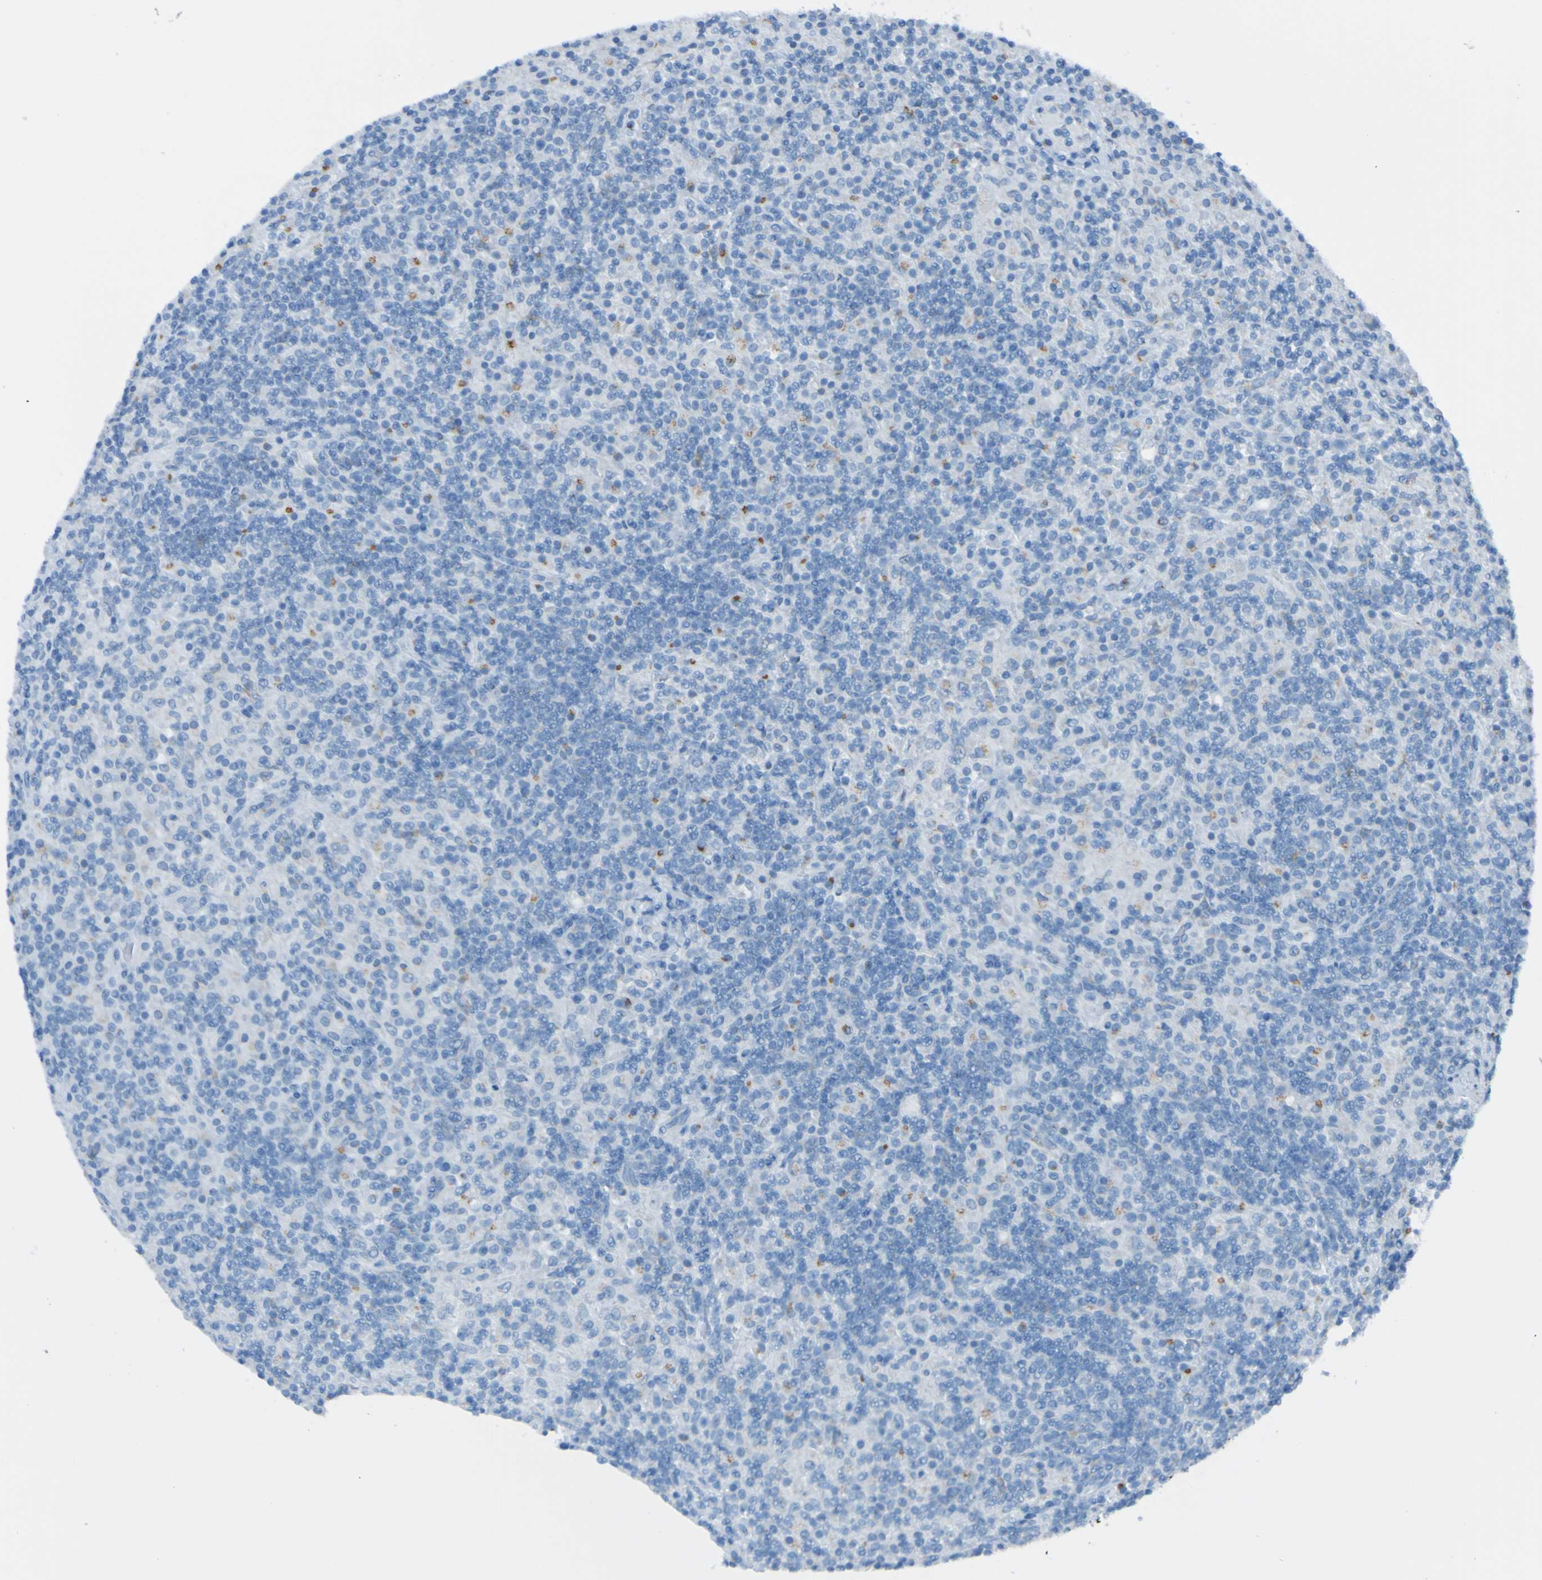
{"staining": {"intensity": "negative", "quantity": "none", "location": "none"}, "tissue": "lymphoma", "cell_type": "Tumor cells", "image_type": "cancer", "snomed": [{"axis": "morphology", "description": "Hodgkin's disease, NOS"}, {"axis": "topography", "description": "Lymph node"}], "caption": "Micrograph shows no protein positivity in tumor cells of Hodgkin's disease tissue.", "gene": "ACMSD", "patient": {"sex": "male", "age": 70}}